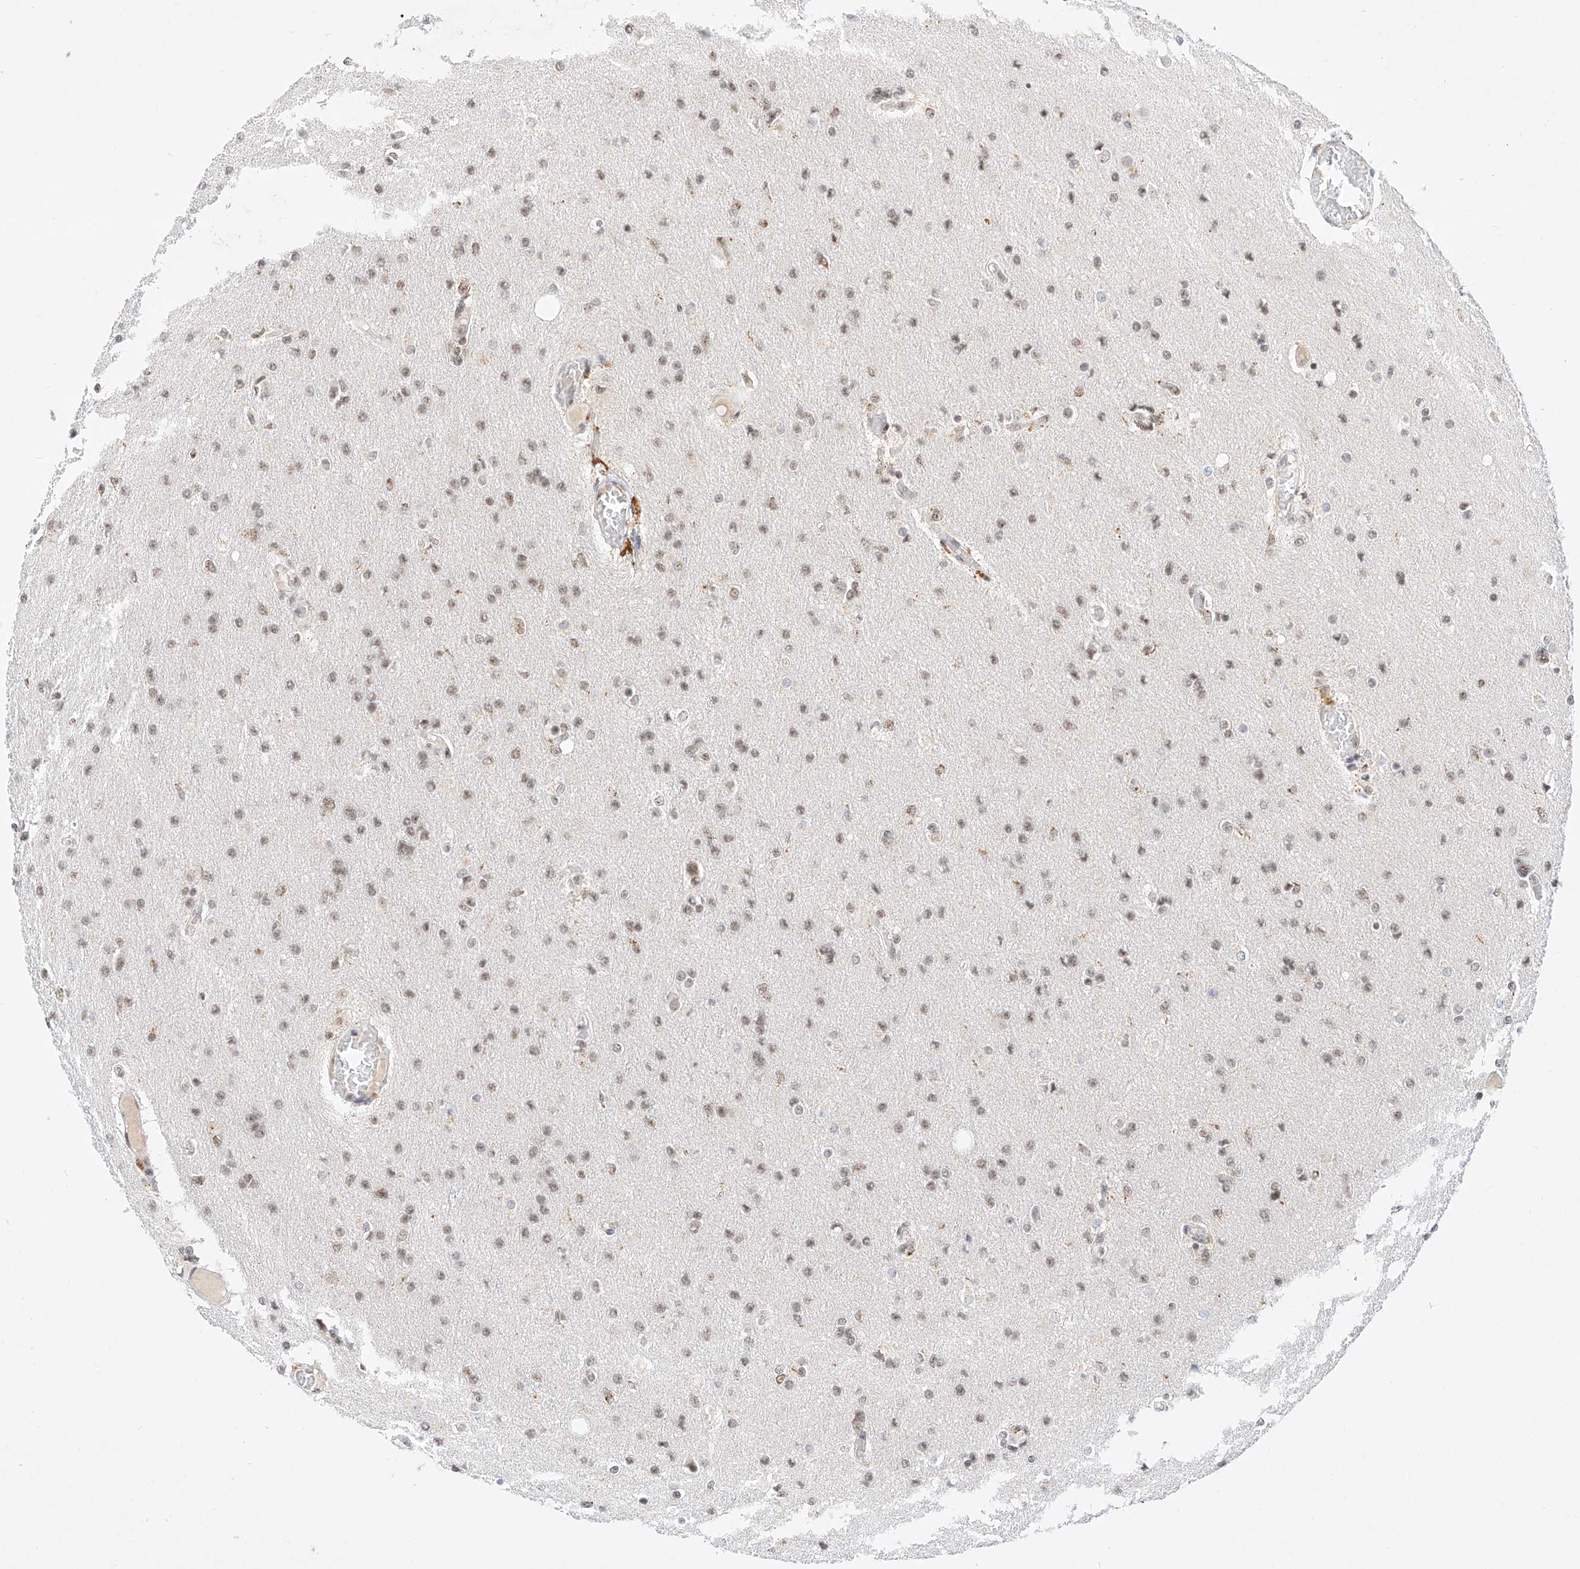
{"staining": {"intensity": "moderate", "quantity": "25%-75%", "location": "nuclear"}, "tissue": "glioma", "cell_type": "Tumor cells", "image_type": "cancer", "snomed": [{"axis": "morphology", "description": "Glioma, malignant, High grade"}, {"axis": "topography", "description": "Cerebral cortex"}], "caption": "Immunohistochemistry staining of glioma, which shows medium levels of moderate nuclear positivity in about 25%-75% of tumor cells indicating moderate nuclear protein expression. The staining was performed using DAB (brown) for protein detection and nuclei were counterstained in hematoxylin (blue).", "gene": "NRF1", "patient": {"sex": "female", "age": 36}}